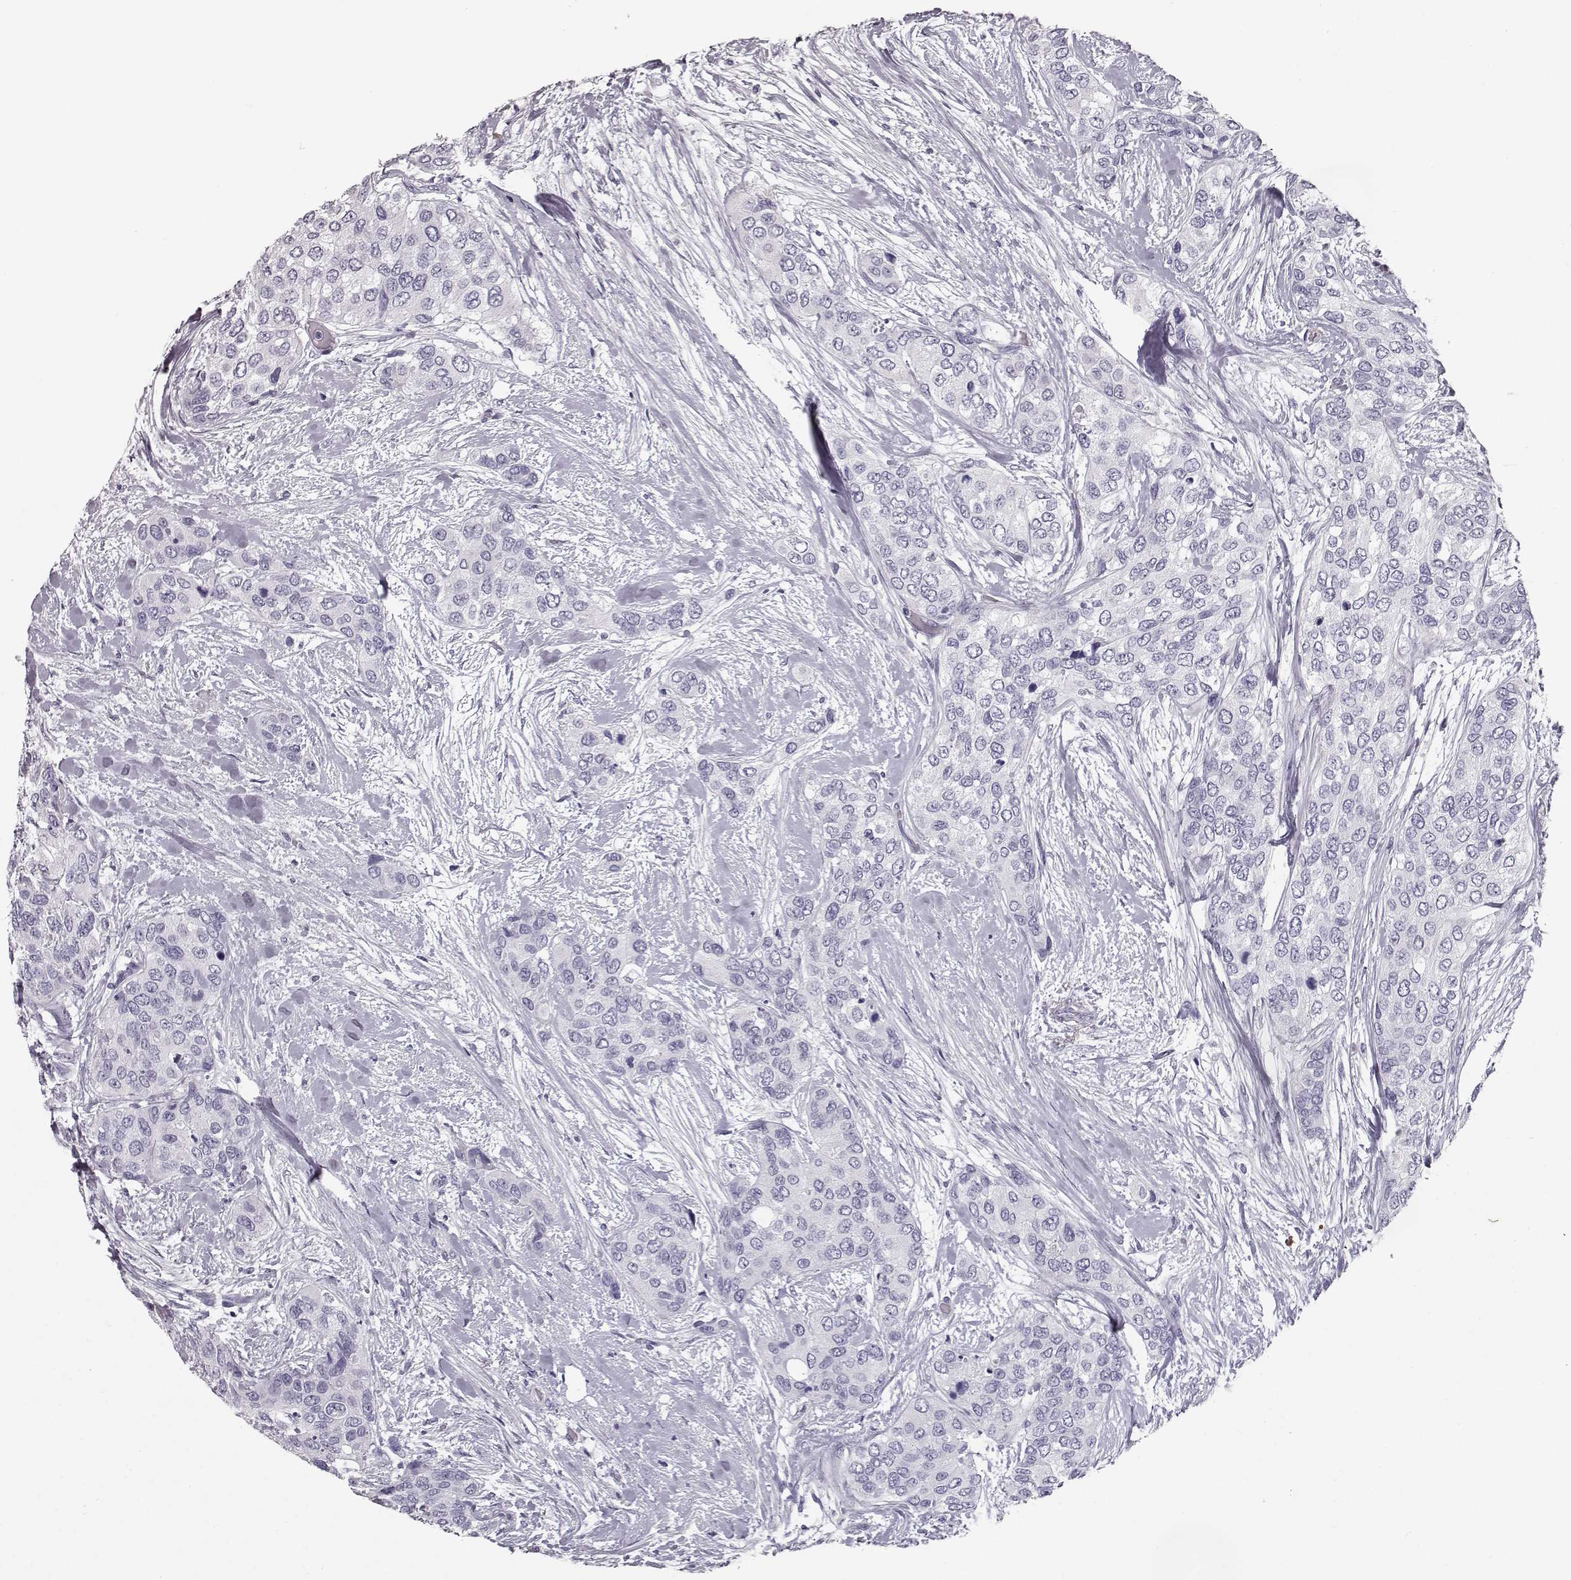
{"staining": {"intensity": "negative", "quantity": "none", "location": "none"}, "tissue": "urothelial cancer", "cell_type": "Tumor cells", "image_type": "cancer", "snomed": [{"axis": "morphology", "description": "Urothelial carcinoma, High grade"}, {"axis": "topography", "description": "Urinary bladder"}], "caption": "Human high-grade urothelial carcinoma stained for a protein using IHC shows no expression in tumor cells.", "gene": "CCL19", "patient": {"sex": "male", "age": 77}}